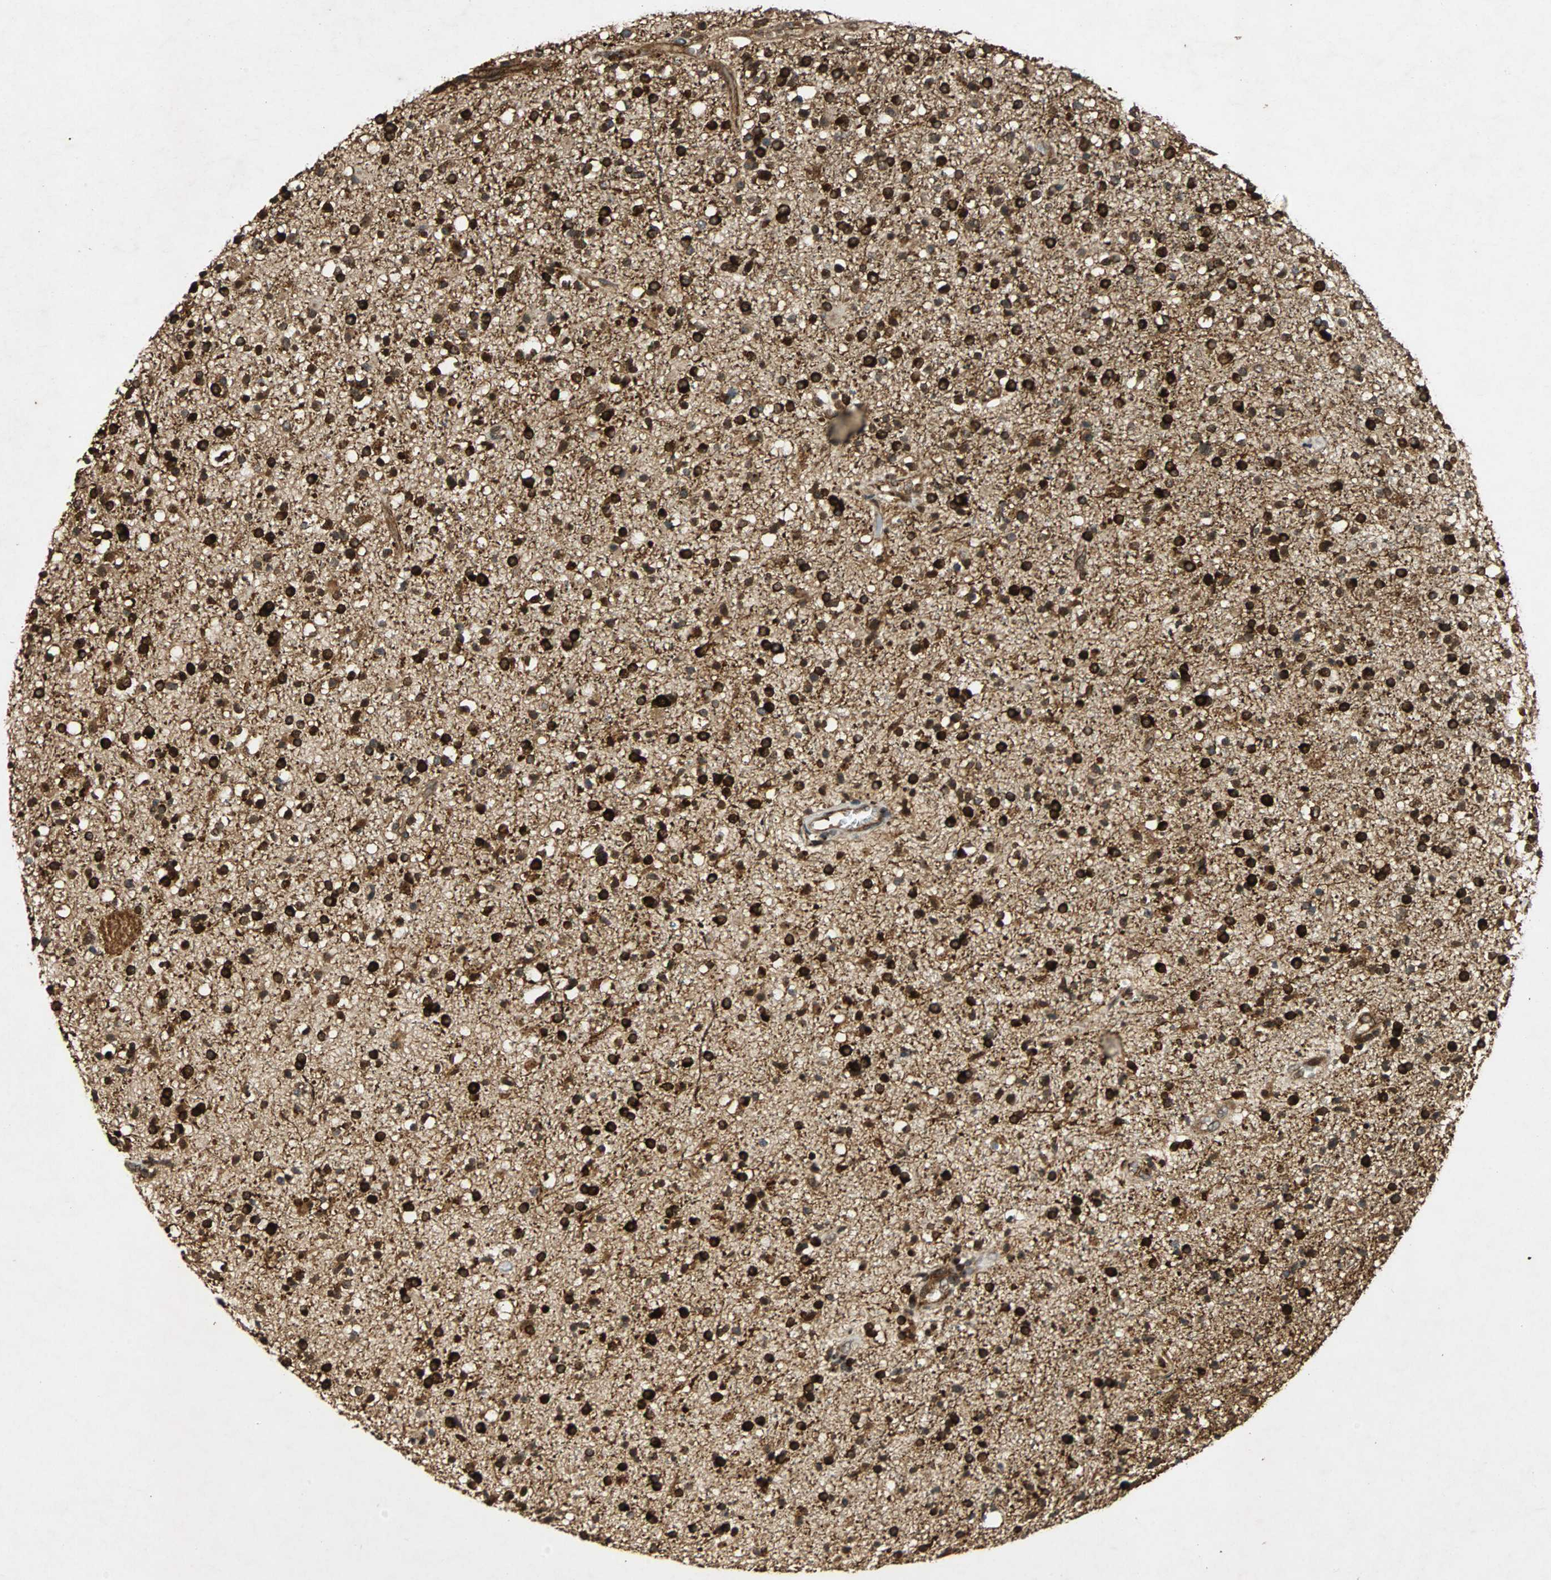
{"staining": {"intensity": "strong", "quantity": ">75%", "location": "cytoplasmic/membranous,nuclear"}, "tissue": "glioma", "cell_type": "Tumor cells", "image_type": "cancer", "snomed": [{"axis": "morphology", "description": "Glioma, malignant, High grade"}, {"axis": "topography", "description": "Brain"}], "caption": "DAB immunohistochemical staining of glioma demonstrates strong cytoplasmic/membranous and nuclear protein expression in about >75% of tumor cells.", "gene": "TUBA4A", "patient": {"sex": "male", "age": 33}}